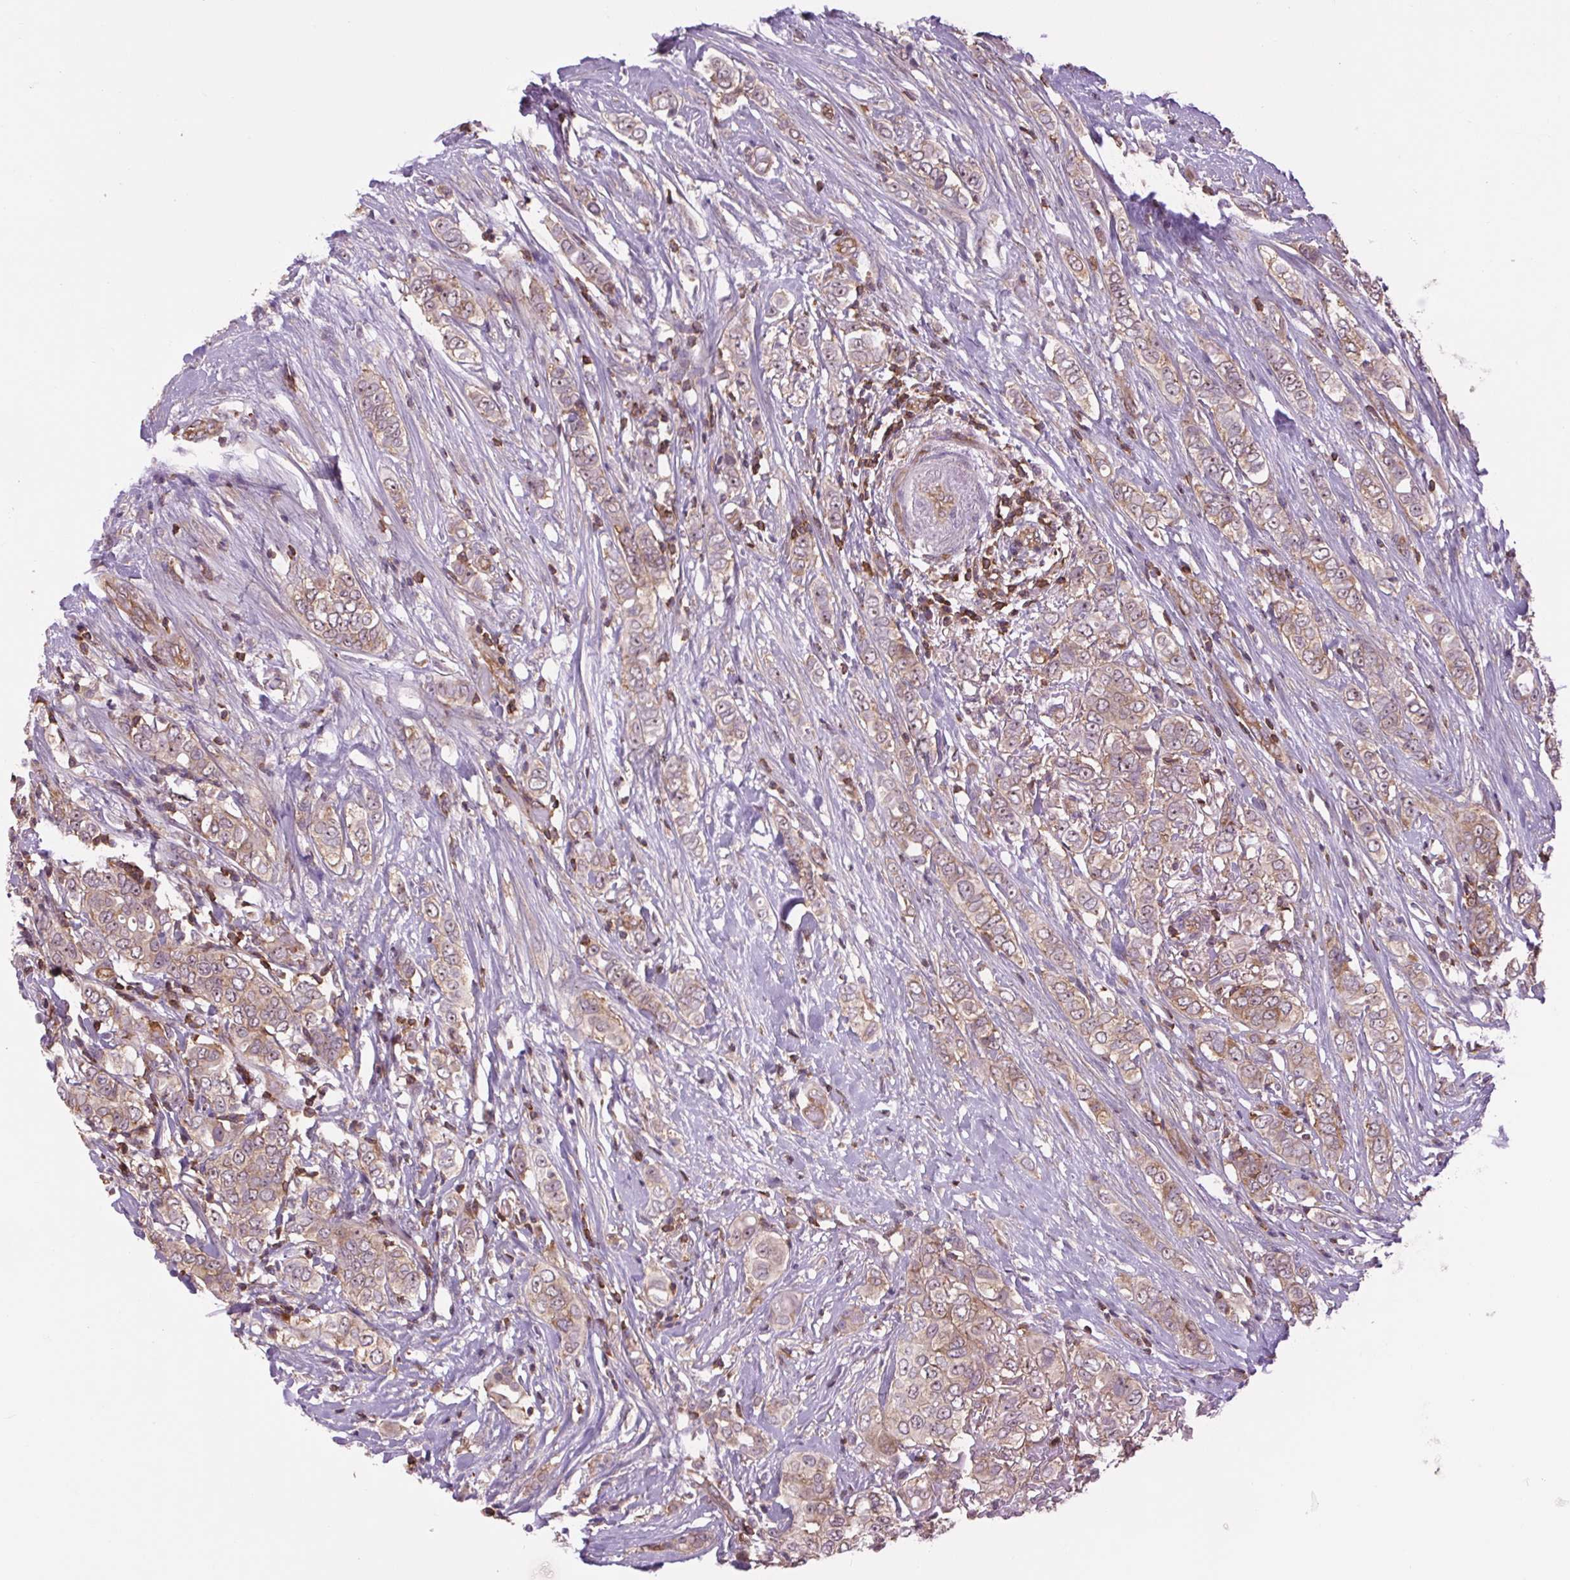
{"staining": {"intensity": "moderate", "quantity": ">75%", "location": "cytoplasmic/membranous,nuclear"}, "tissue": "breast cancer", "cell_type": "Tumor cells", "image_type": "cancer", "snomed": [{"axis": "morphology", "description": "Lobular carcinoma"}, {"axis": "topography", "description": "Breast"}], "caption": "There is medium levels of moderate cytoplasmic/membranous and nuclear staining in tumor cells of breast cancer, as demonstrated by immunohistochemical staining (brown color).", "gene": "PLCG1", "patient": {"sex": "female", "age": 51}}